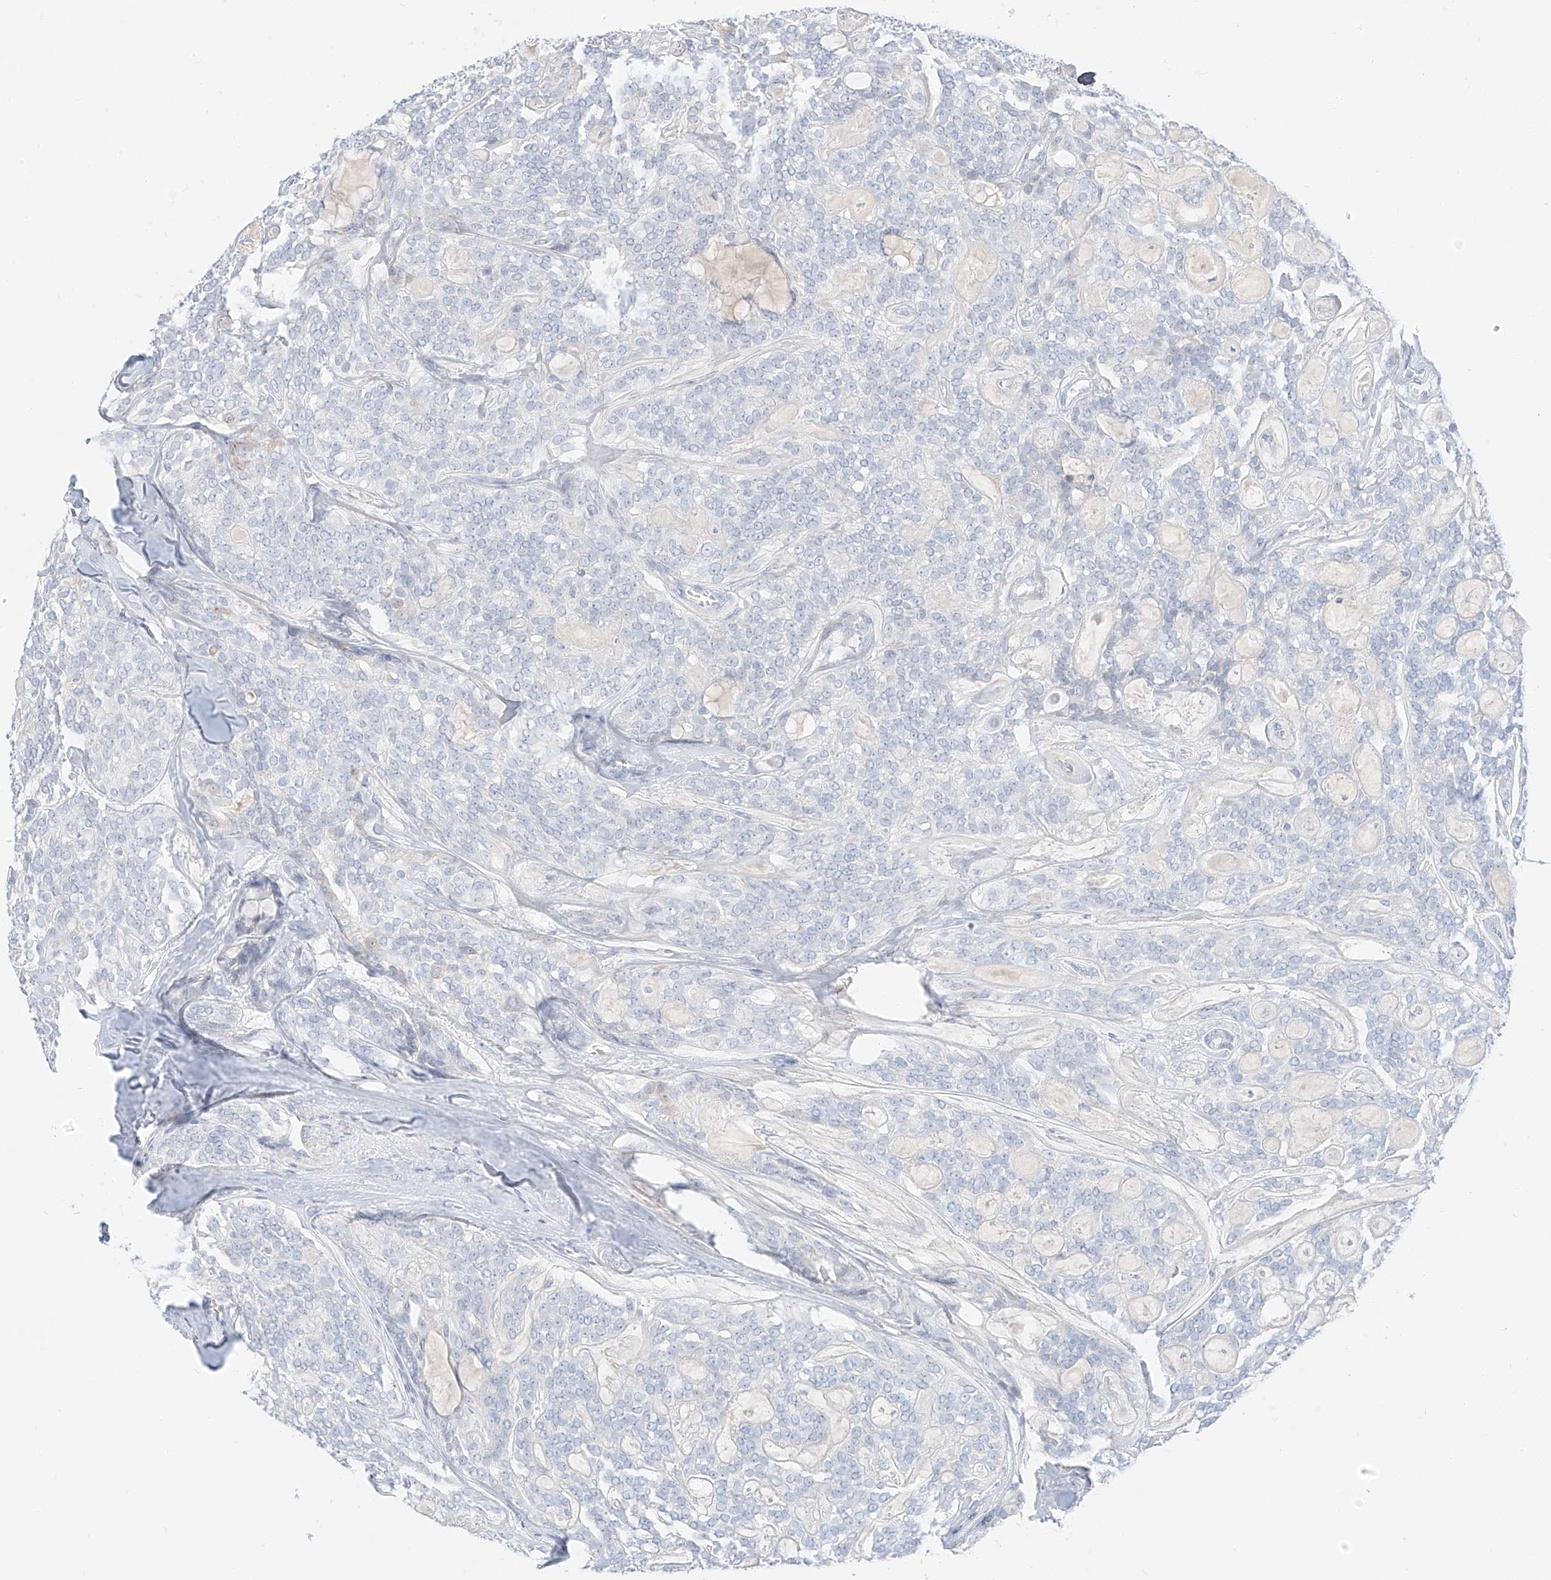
{"staining": {"intensity": "negative", "quantity": "none", "location": "none"}, "tissue": "head and neck cancer", "cell_type": "Tumor cells", "image_type": "cancer", "snomed": [{"axis": "morphology", "description": "Adenocarcinoma, NOS"}, {"axis": "topography", "description": "Head-Neck"}], "caption": "Adenocarcinoma (head and neck) stained for a protein using immunohistochemistry (IHC) displays no staining tumor cells.", "gene": "PGC", "patient": {"sex": "male", "age": 66}}